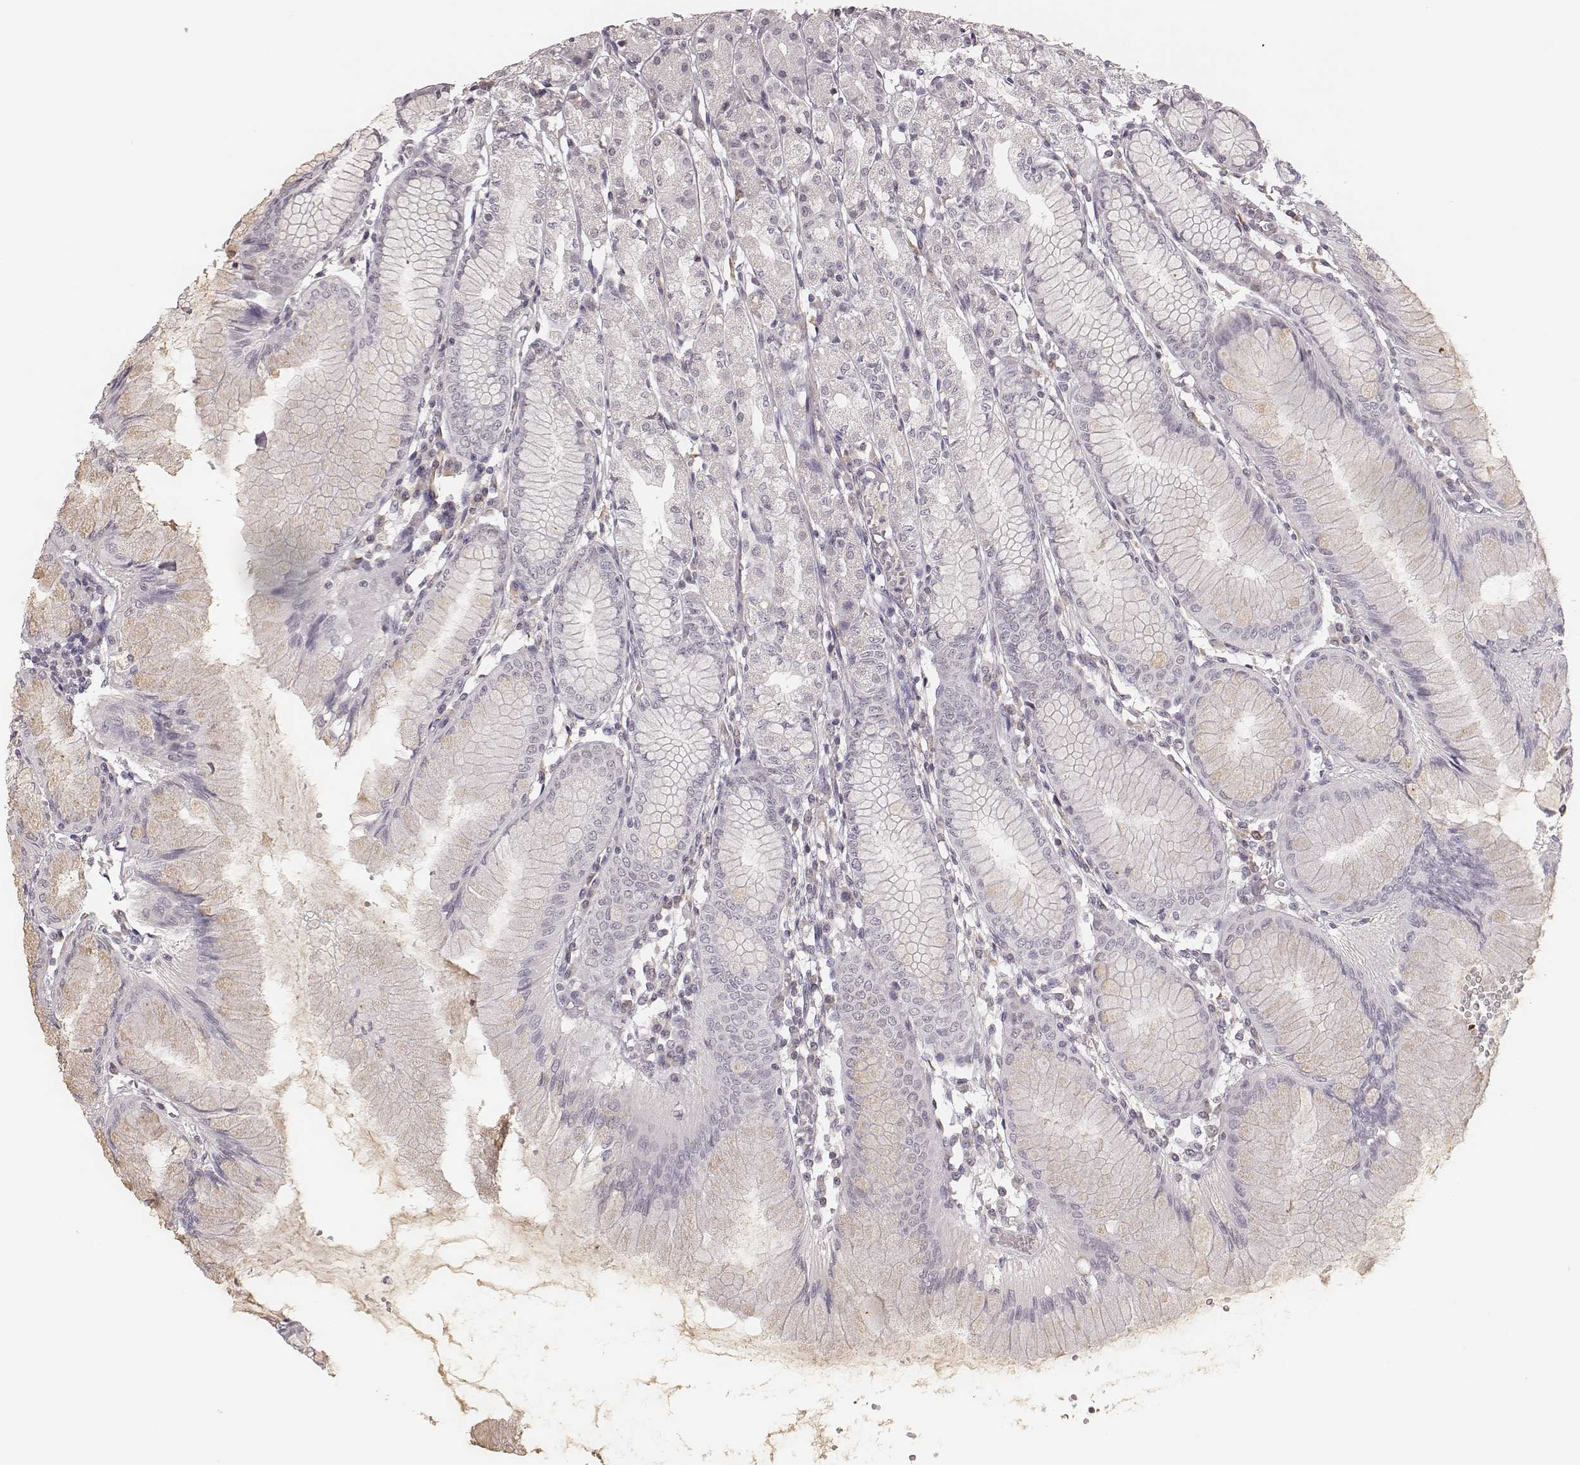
{"staining": {"intensity": "negative", "quantity": "none", "location": "none"}, "tissue": "stomach", "cell_type": "Glandular cells", "image_type": "normal", "snomed": [{"axis": "morphology", "description": "Normal tissue, NOS"}, {"axis": "topography", "description": "Stomach"}], "caption": "Glandular cells show no significant protein expression in unremarkable stomach. (Brightfield microscopy of DAB (3,3'-diaminobenzidine) immunohistochemistry at high magnification).", "gene": "MSX1", "patient": {"sex": "female", "age": 57}}